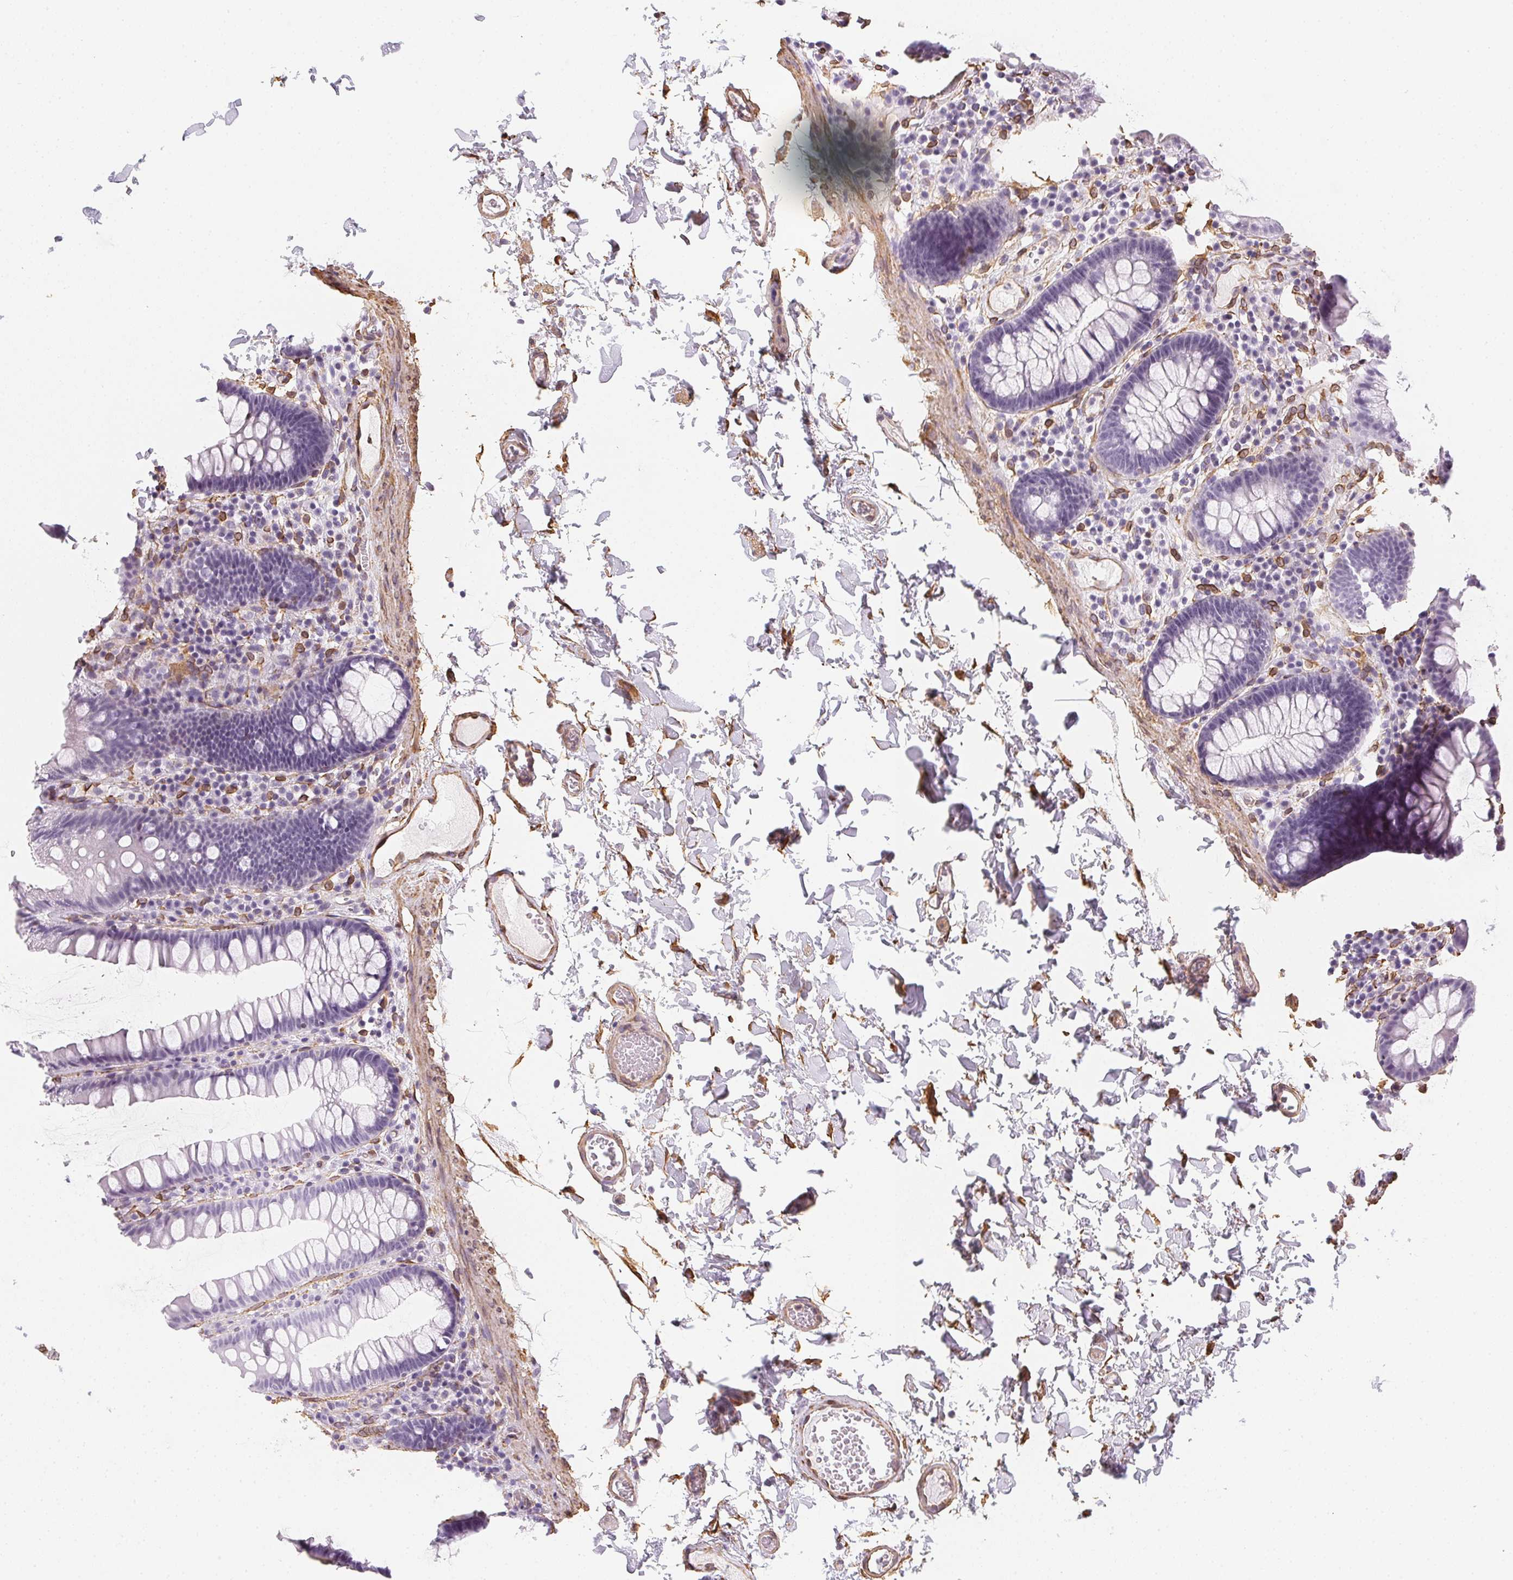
{"staining": {"intensity": "moderate", "quantity": ">75%", "location": "cytoplasmic/membranous"}, "tissue": "colon", "cell_type": "Endothelial cells", "image_type": "normal", "snomed": [{"axis": "morphology", "description": "Normal tissue, NOS"}, {"axis": "topography", "description": "Colon"}, {"axis": "topography", "description": "Peripheral nerve tissue"}], "caption": "IHC photomicrograph of normal colon: colon stained using immunohistochemistry displays medium levels of moderate protein expression localized specifically in the cytoplasmic/membranous of endothelial cells, appearing as a cytoplasmic/membranous brown color.", "gene": "RSBN1", "patient": {"sex": "male", "age": 84}}